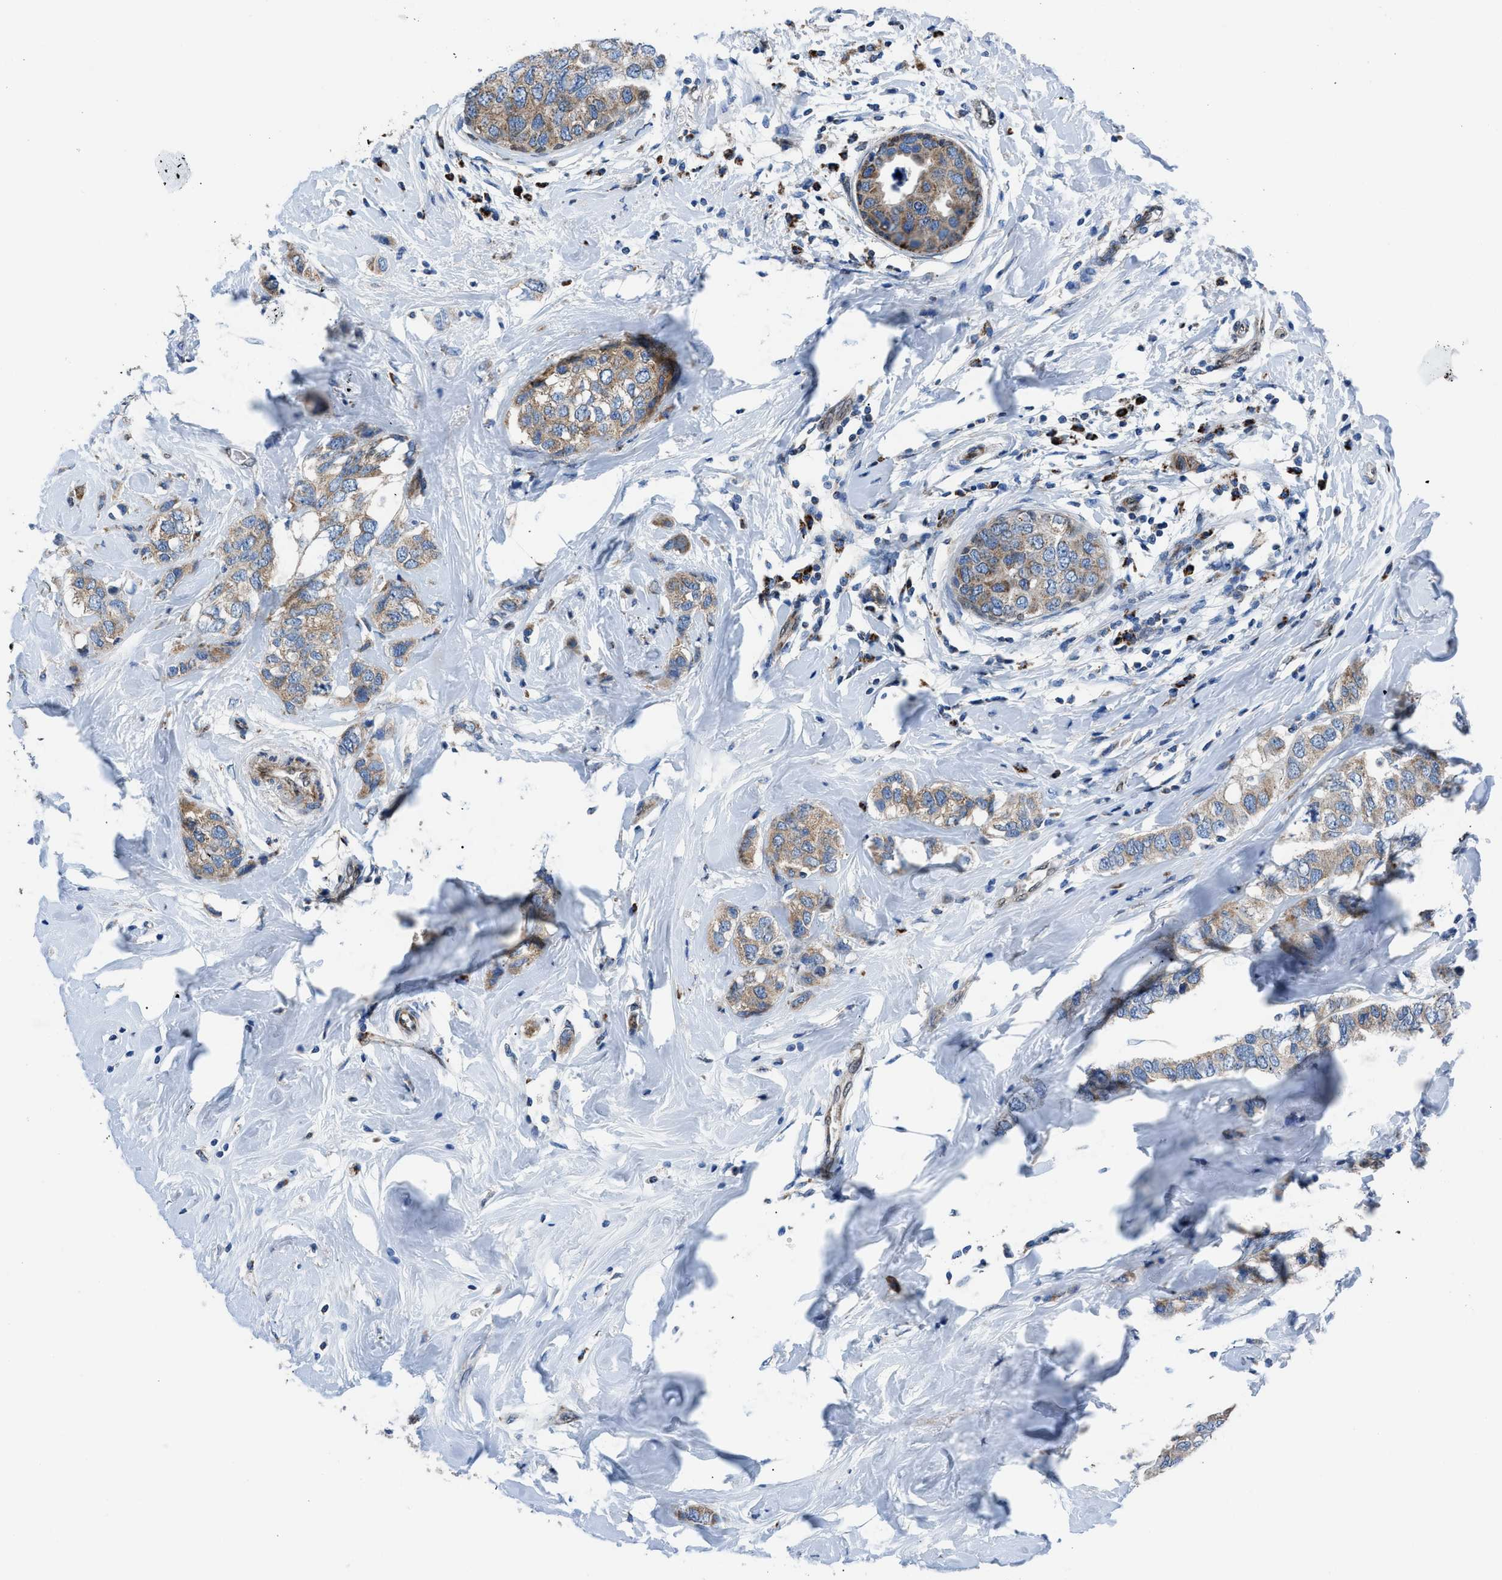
{"staining": {"intensity": "weak", "quantity": ">75%", "location": "cytoplasmic/membranous"}, "tissue": "breast cancer", "cell_type": "Tumor cells", "image_type": "cancer", "snomed": [{"axis": "morphology", "description": "Duct carcinoma"}, {"axis": "topography", "description": "Breast"}], "caption": "IHC of human breast cancer (infiltrating ductal carcinoma) reveals low levels of weak cytoplasmic/membranous expression in about >75% of tumor cells. The staining was performed using DAB (3,3'-diaminobenzidine), with brown indicating positive protein expression. Nuclei are stained blue with hematoxylin.", "gene": "LMO2", "patient": {"sex": "female", "age": 50}}